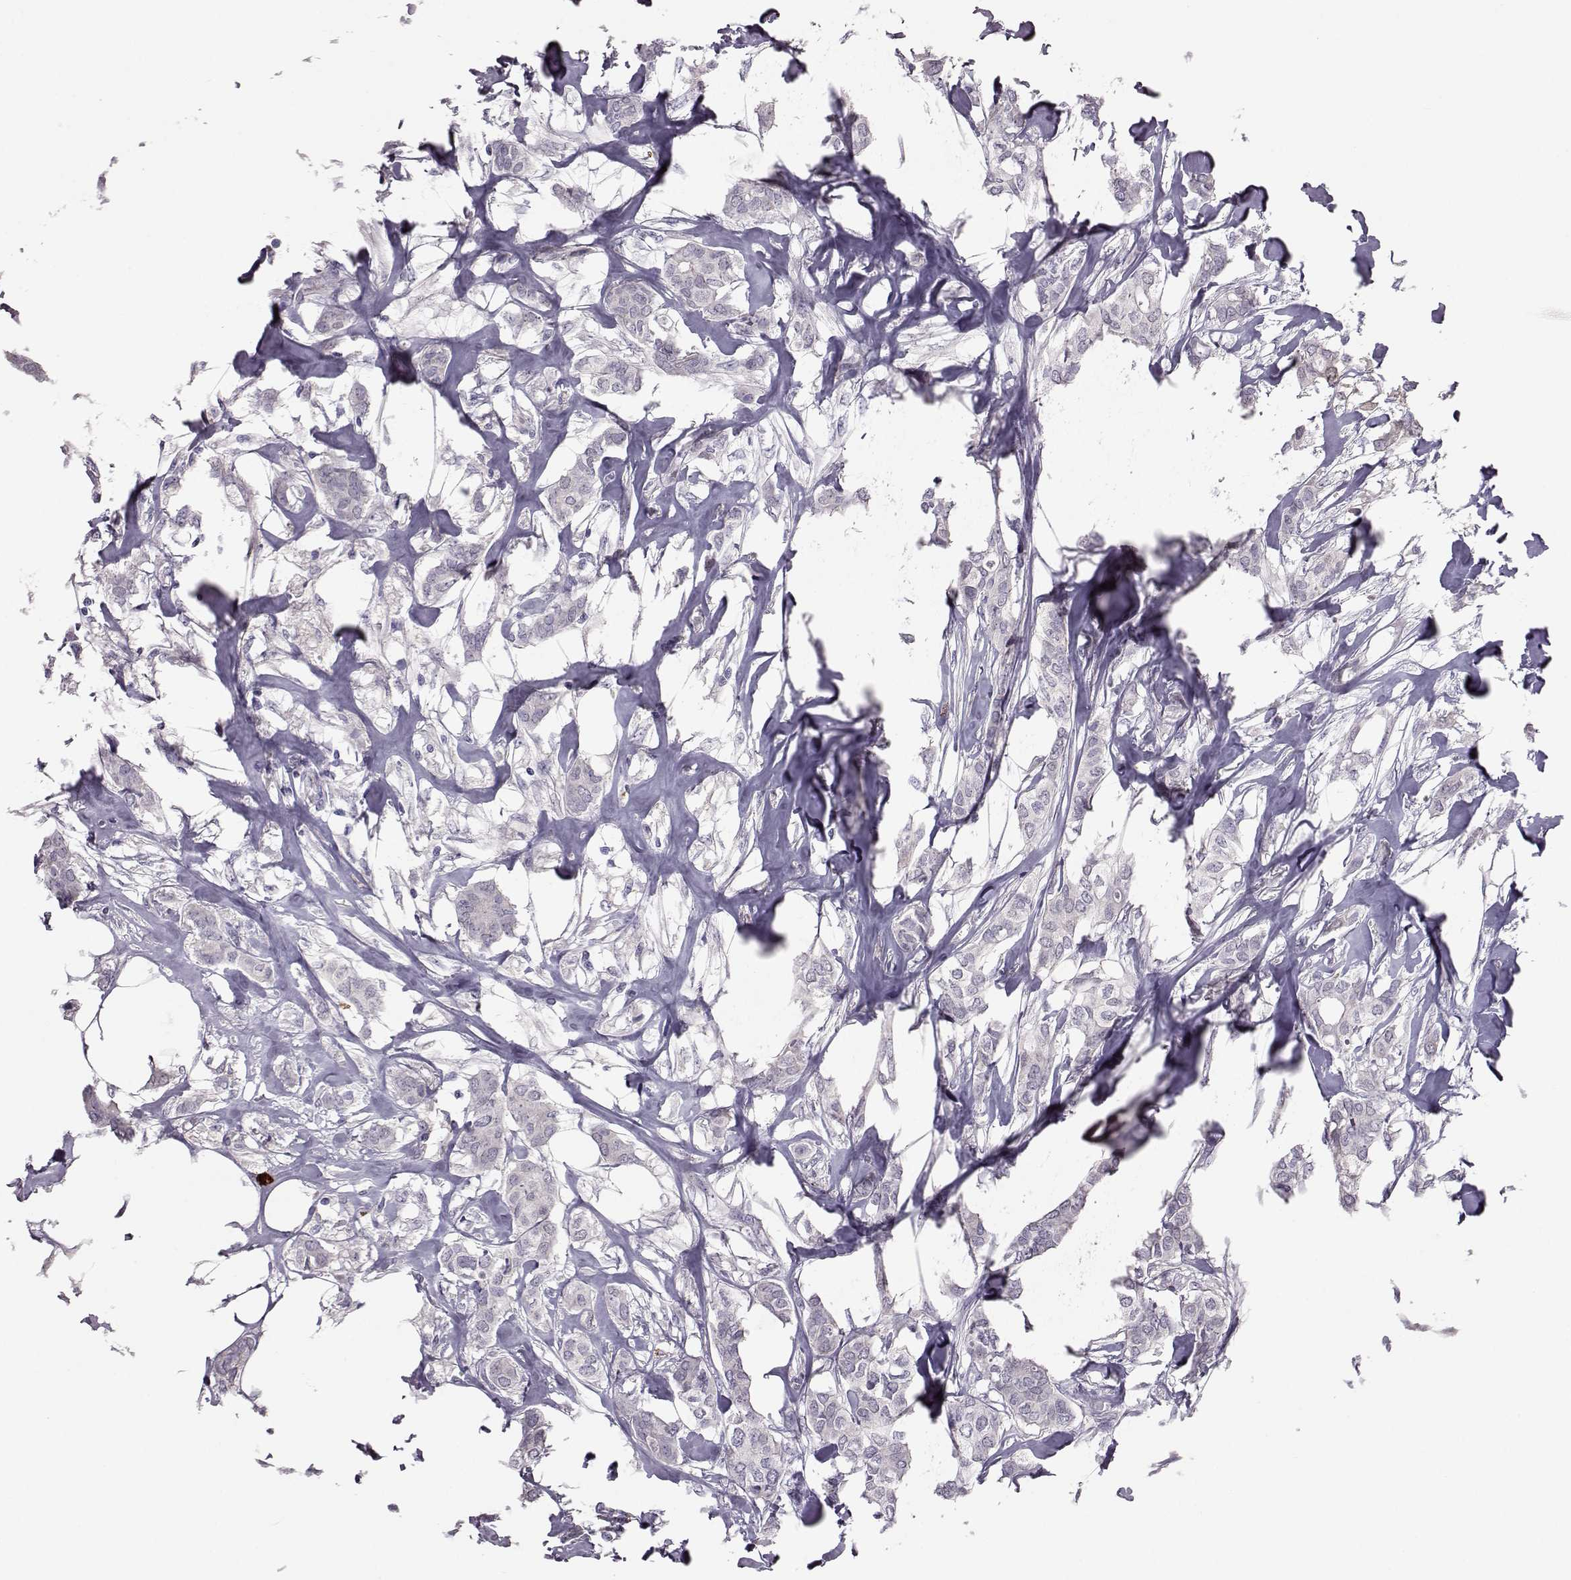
{"staining": {"intensity": "negative", "quantity": "none", "location": "none"}, "tissue": "breast cancer", "cell_type": "Tumor cells", "image_type": "cancer", "snomed": [{"axis": "morphology", "description": "Duct carcinoma"}, {"axis": "topography", "description": "Breast"}], "caption": "A histopathology image of human breast infiltrating ductal carcinoma is negative for staining in tumor cells. (DAB immunohistochemistry (IHC) visualized using brightfield microscopy, high magnification).", "gene": "ADGRG5", "patient": {"sex": "female", "age": 62}}